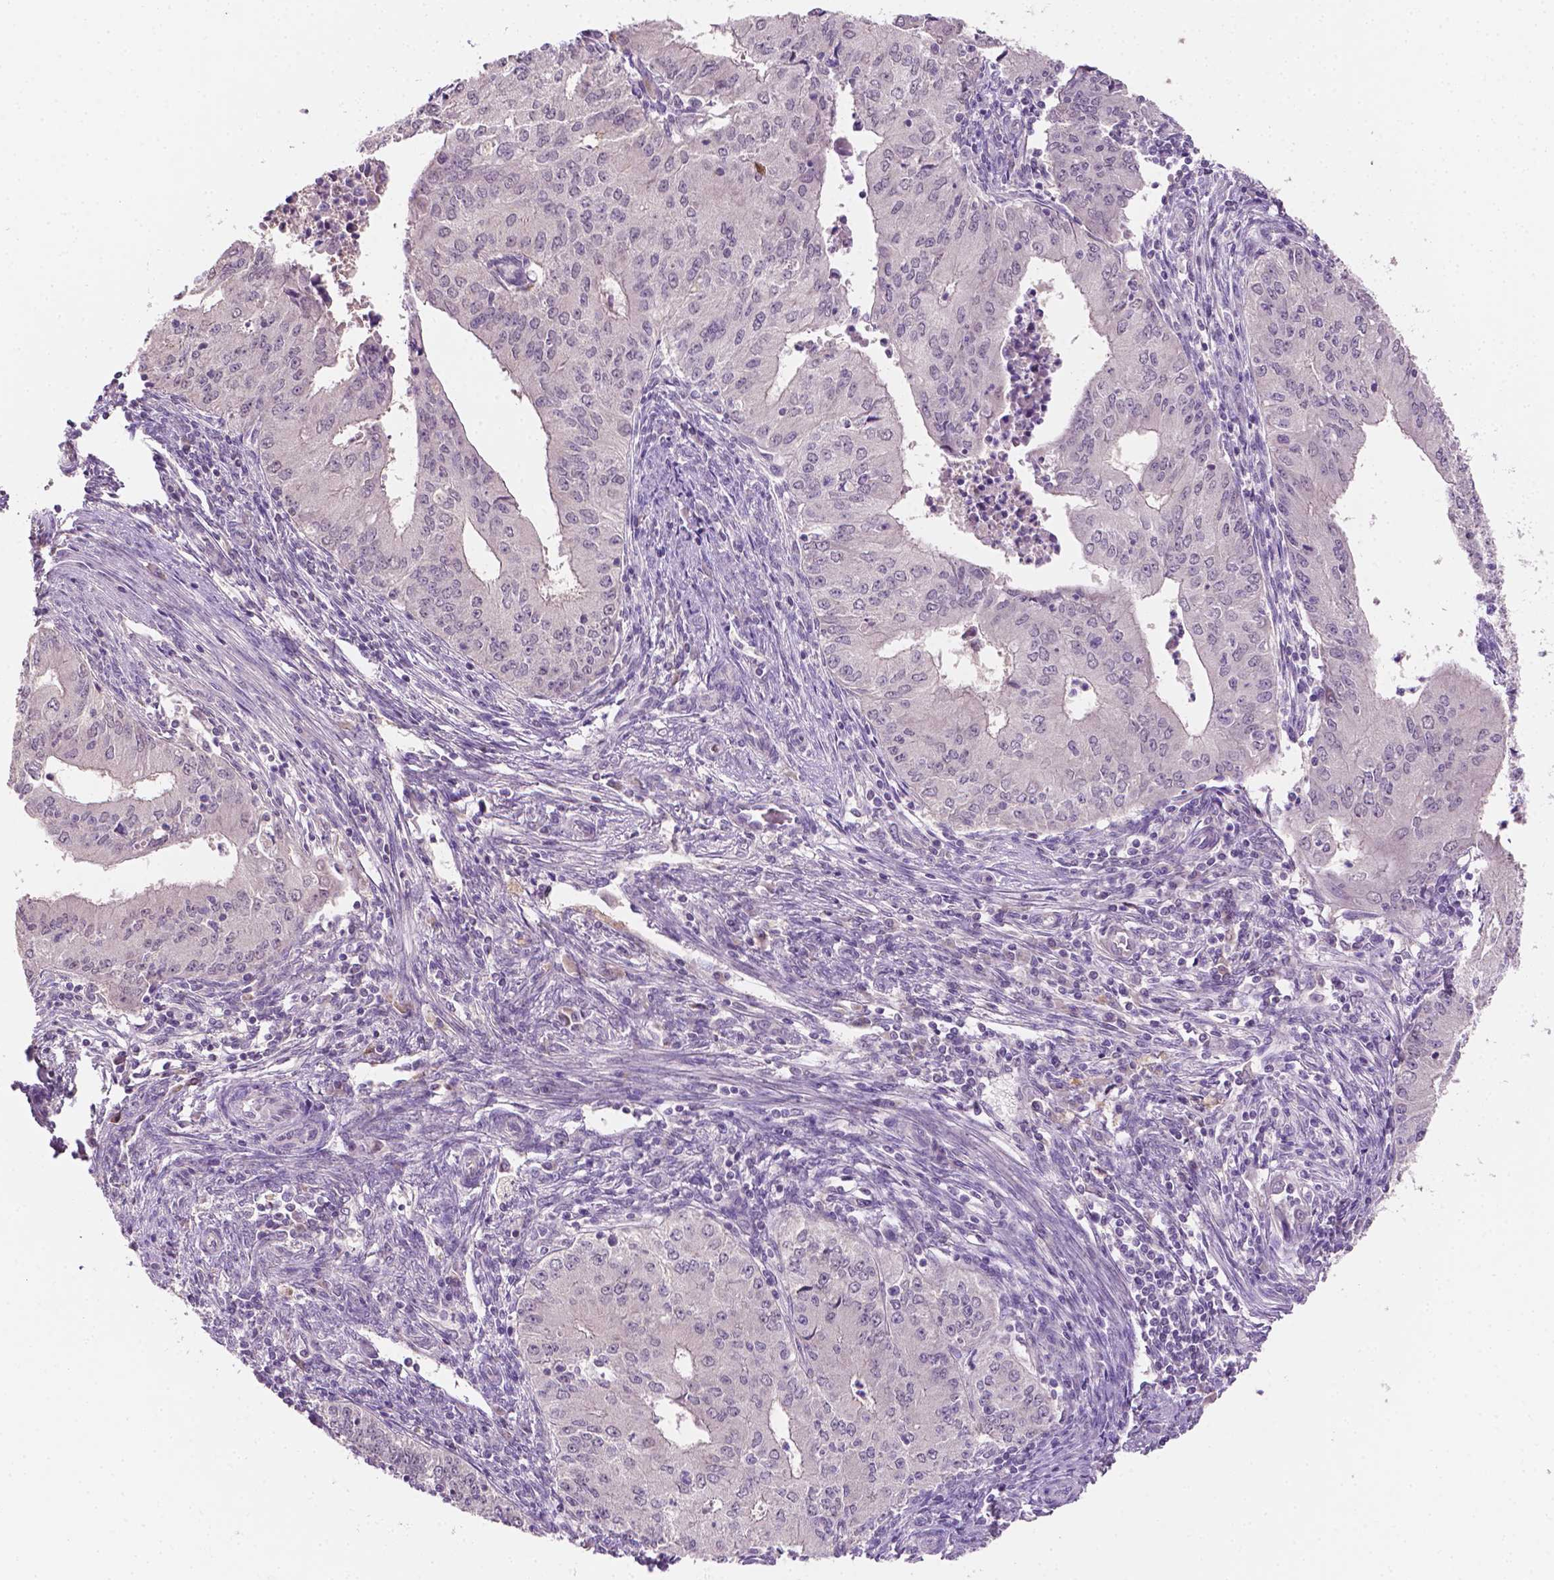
{"staining": {"intensity": "negative", "quantity": "none", "location": "none"}, "tissue": "endometrial cancer", "cell_type": "Tumor cells", "image_type": "cancer", "snomed": [{"axis": "morphology", "description": "Adenocarcinoma, NOS"}, {"axis": "topography", "description": "Endometrium"}], "caption": "Immunohistochemistry micrograph of neoplastic tissue: human endometrial cancer stained with DAB (3,3'-diaminobenzidine) reveals no significant protein positivity in tumor cells.", "gene": "MROH6", "patient": {"sex": "female", "age": 50}}